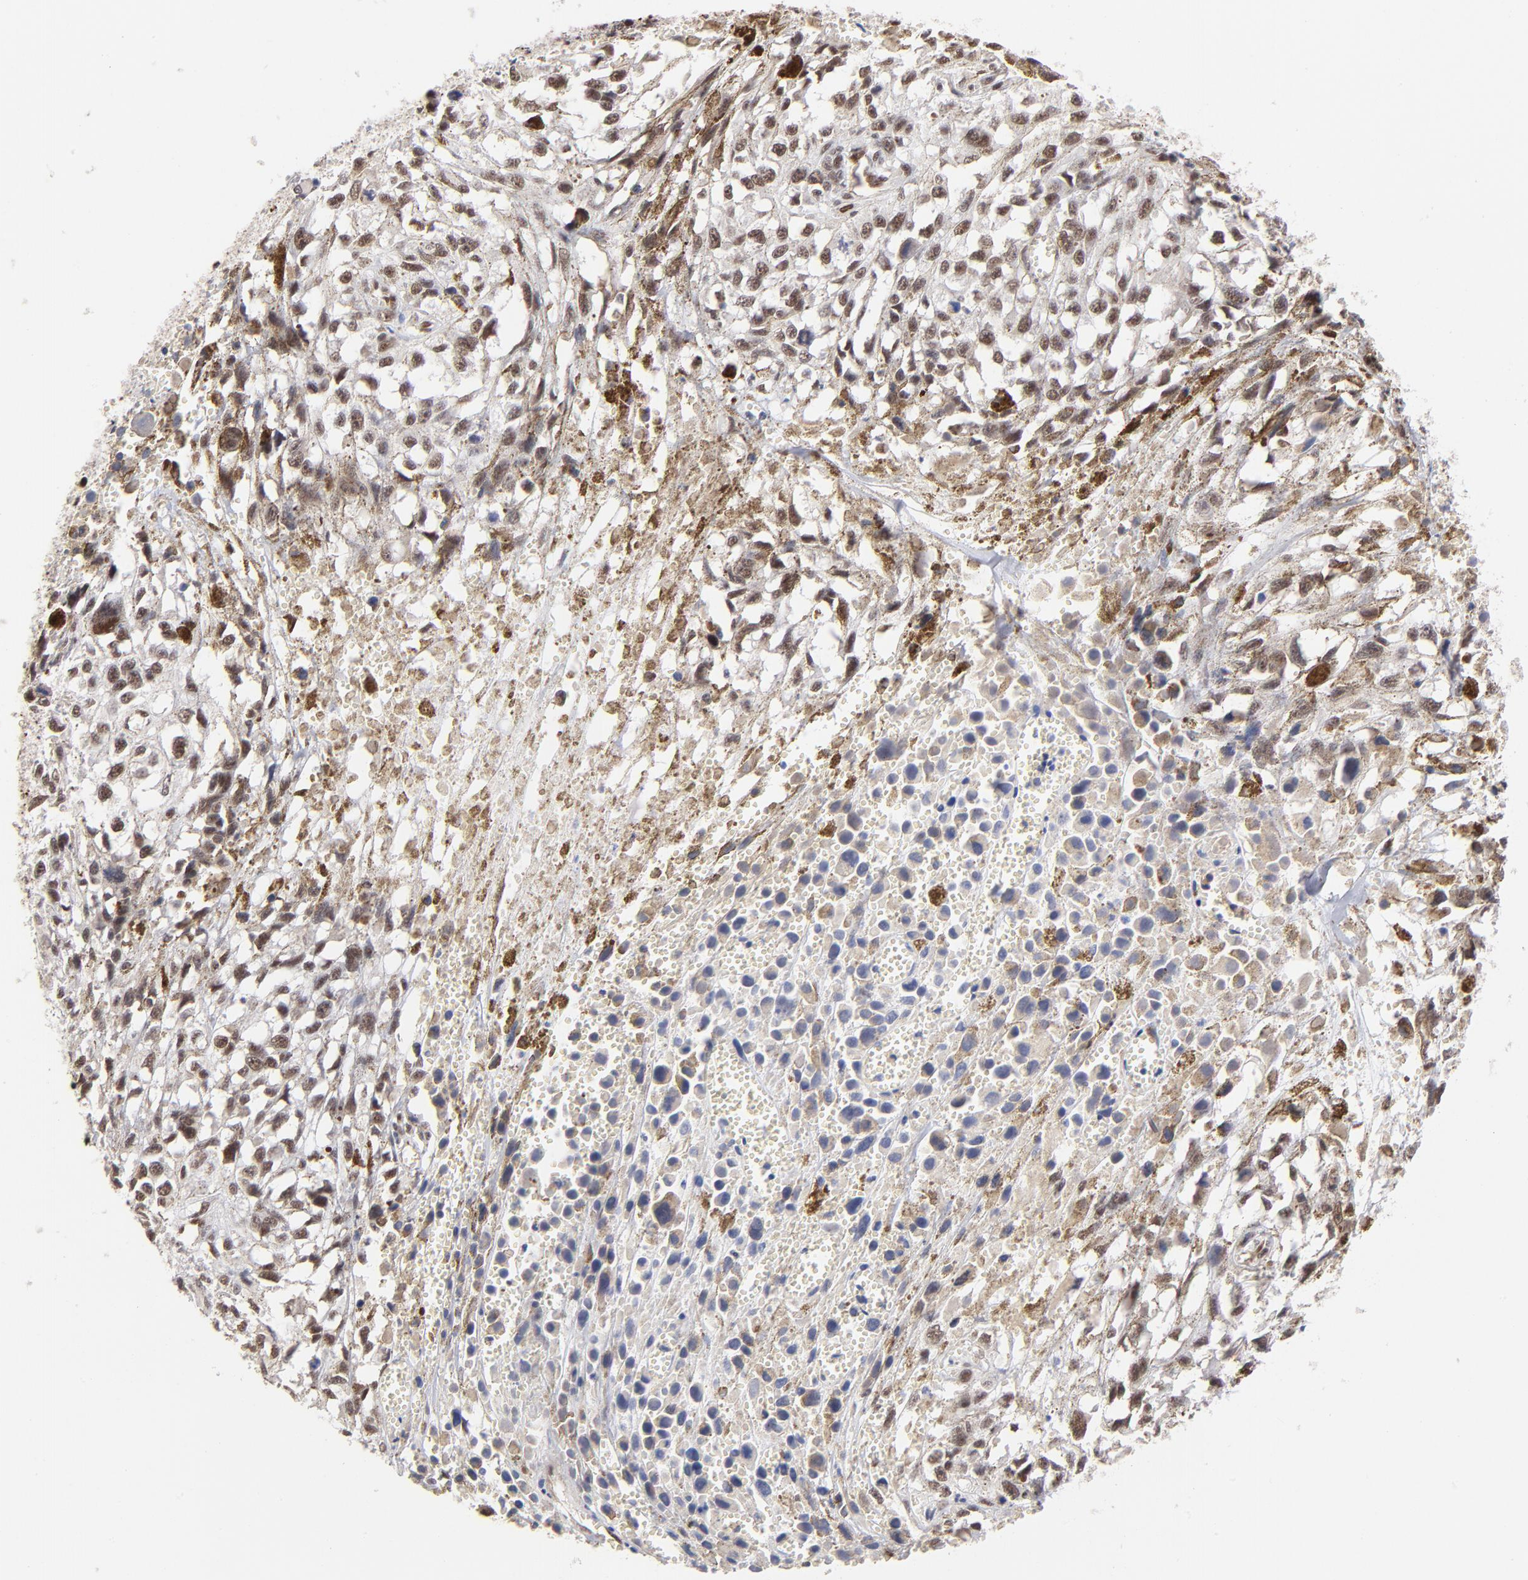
{"staining": {"intensity": "moderate", "quantity": "25%-75%", "location": "nuclear"}, "tissue": "melanoma", "cell_type": "Tumor cells", "image_type": "cancer", "snomed": [{"axis": "morphology", "description": "Malignant melanoma, Metastatic site"}, {"axis": "topography", "description": "Lymph node"}], "caption": "Protein expression analysis of malignant melanoma (metastatic site) reveals moderate nuclear positivity in about 25%-75% of tumor cells. The staining was performed using DAB (3,3'-diaminobenzidine), with brown indicating positive protein expression. Nuclei are stained blue with hematoxylin.", "gene": "GABPA", "patient": {"sex": "male", "age": 59}}